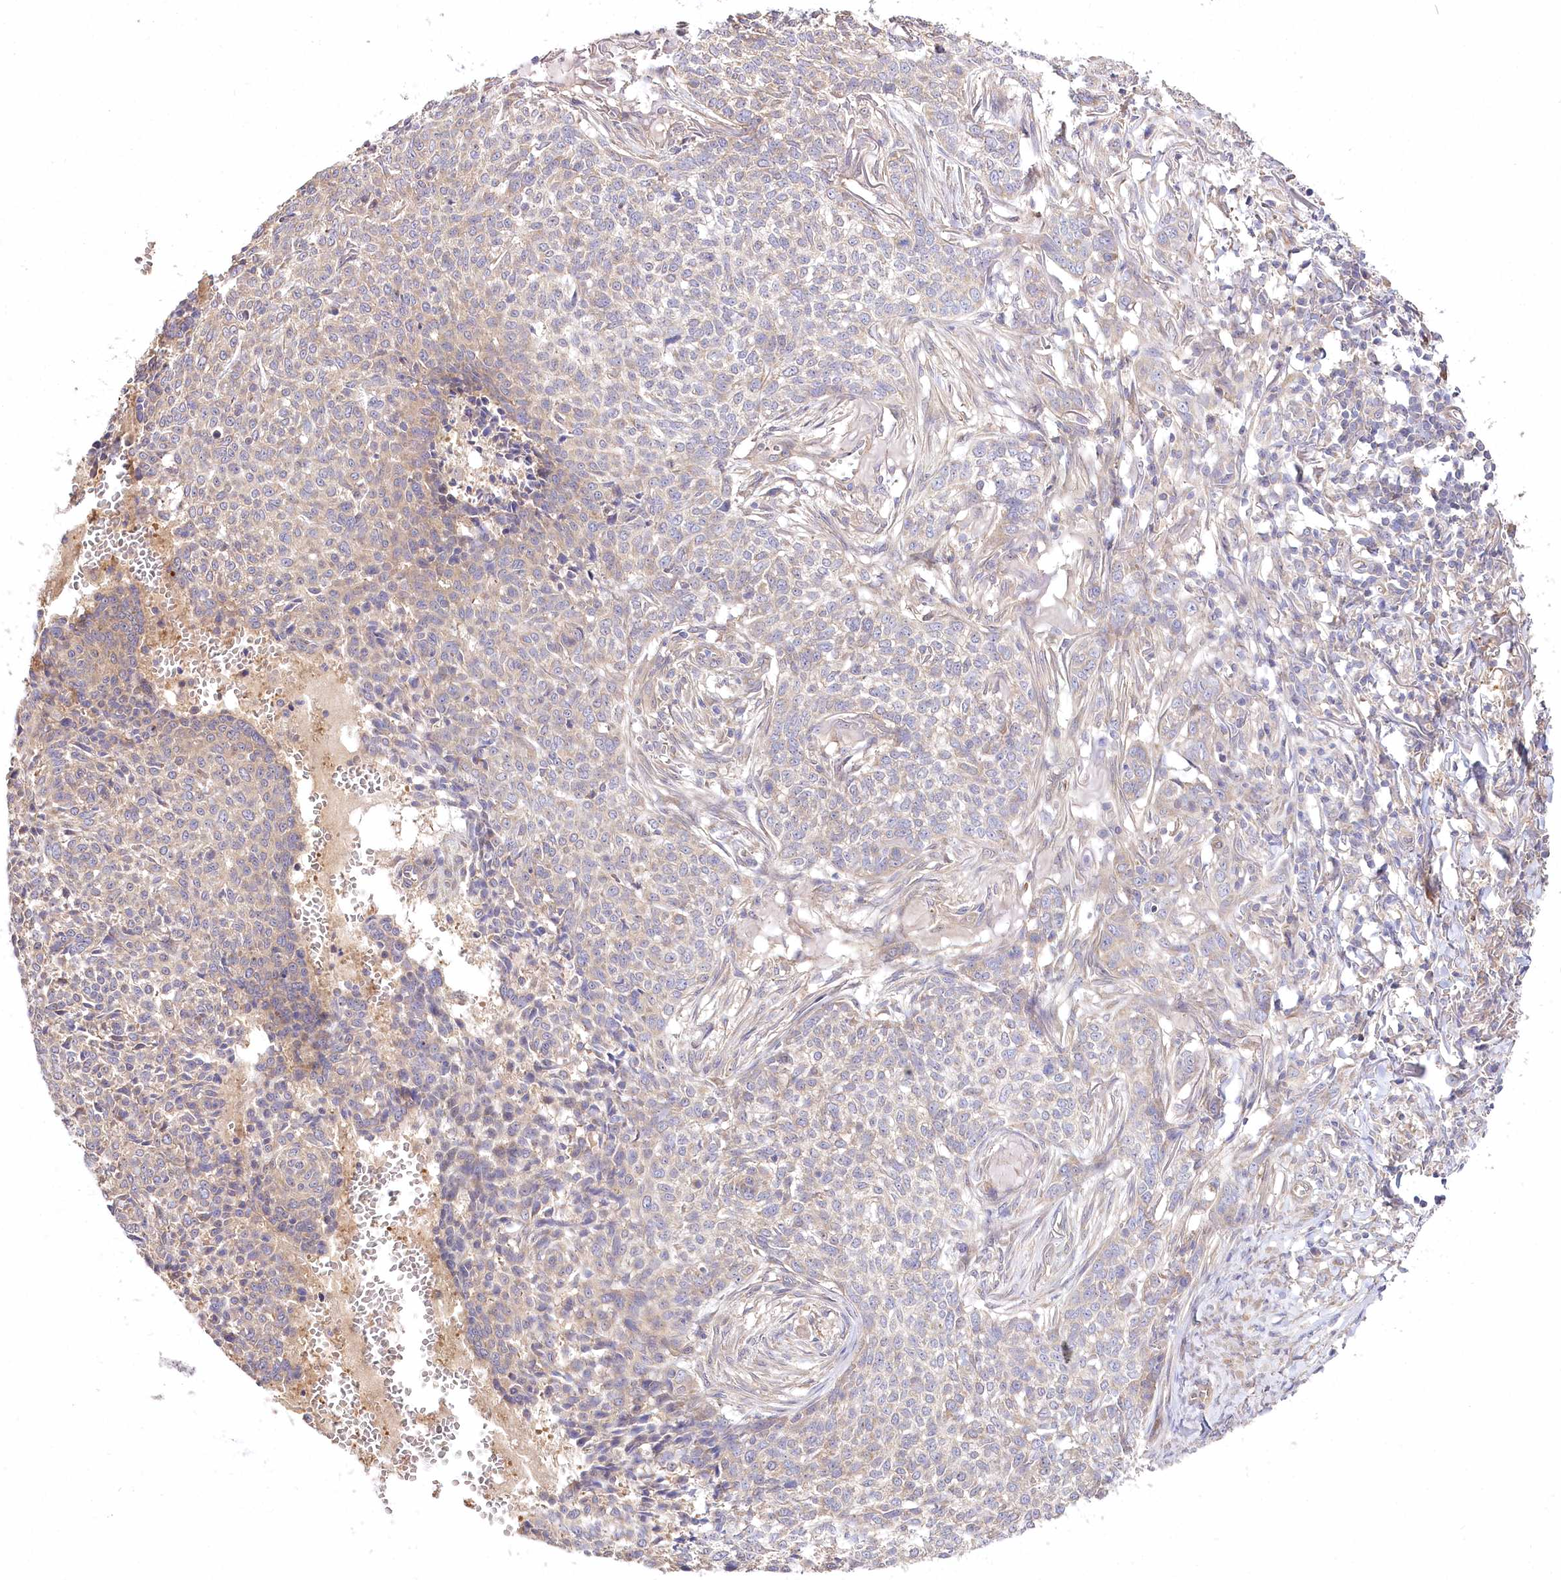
{"staining": {"intensity": "negative", "quantity": "none", "location": "none"}, "tissue": "skin cancer", "cell_type": "Tumor cells", "image_type": "cancer", "snomed": [{"axis": "morphology", "description": "Basal cell carcinoma"}, {"axis": "topography", "description": "Skin"}], "caption": "Skin cancer was stained to show a protein in brown. There is no significant expression in tumor cells.", "gene": "PYROXD1", "patient": {"sex": "male", "age": 85}}